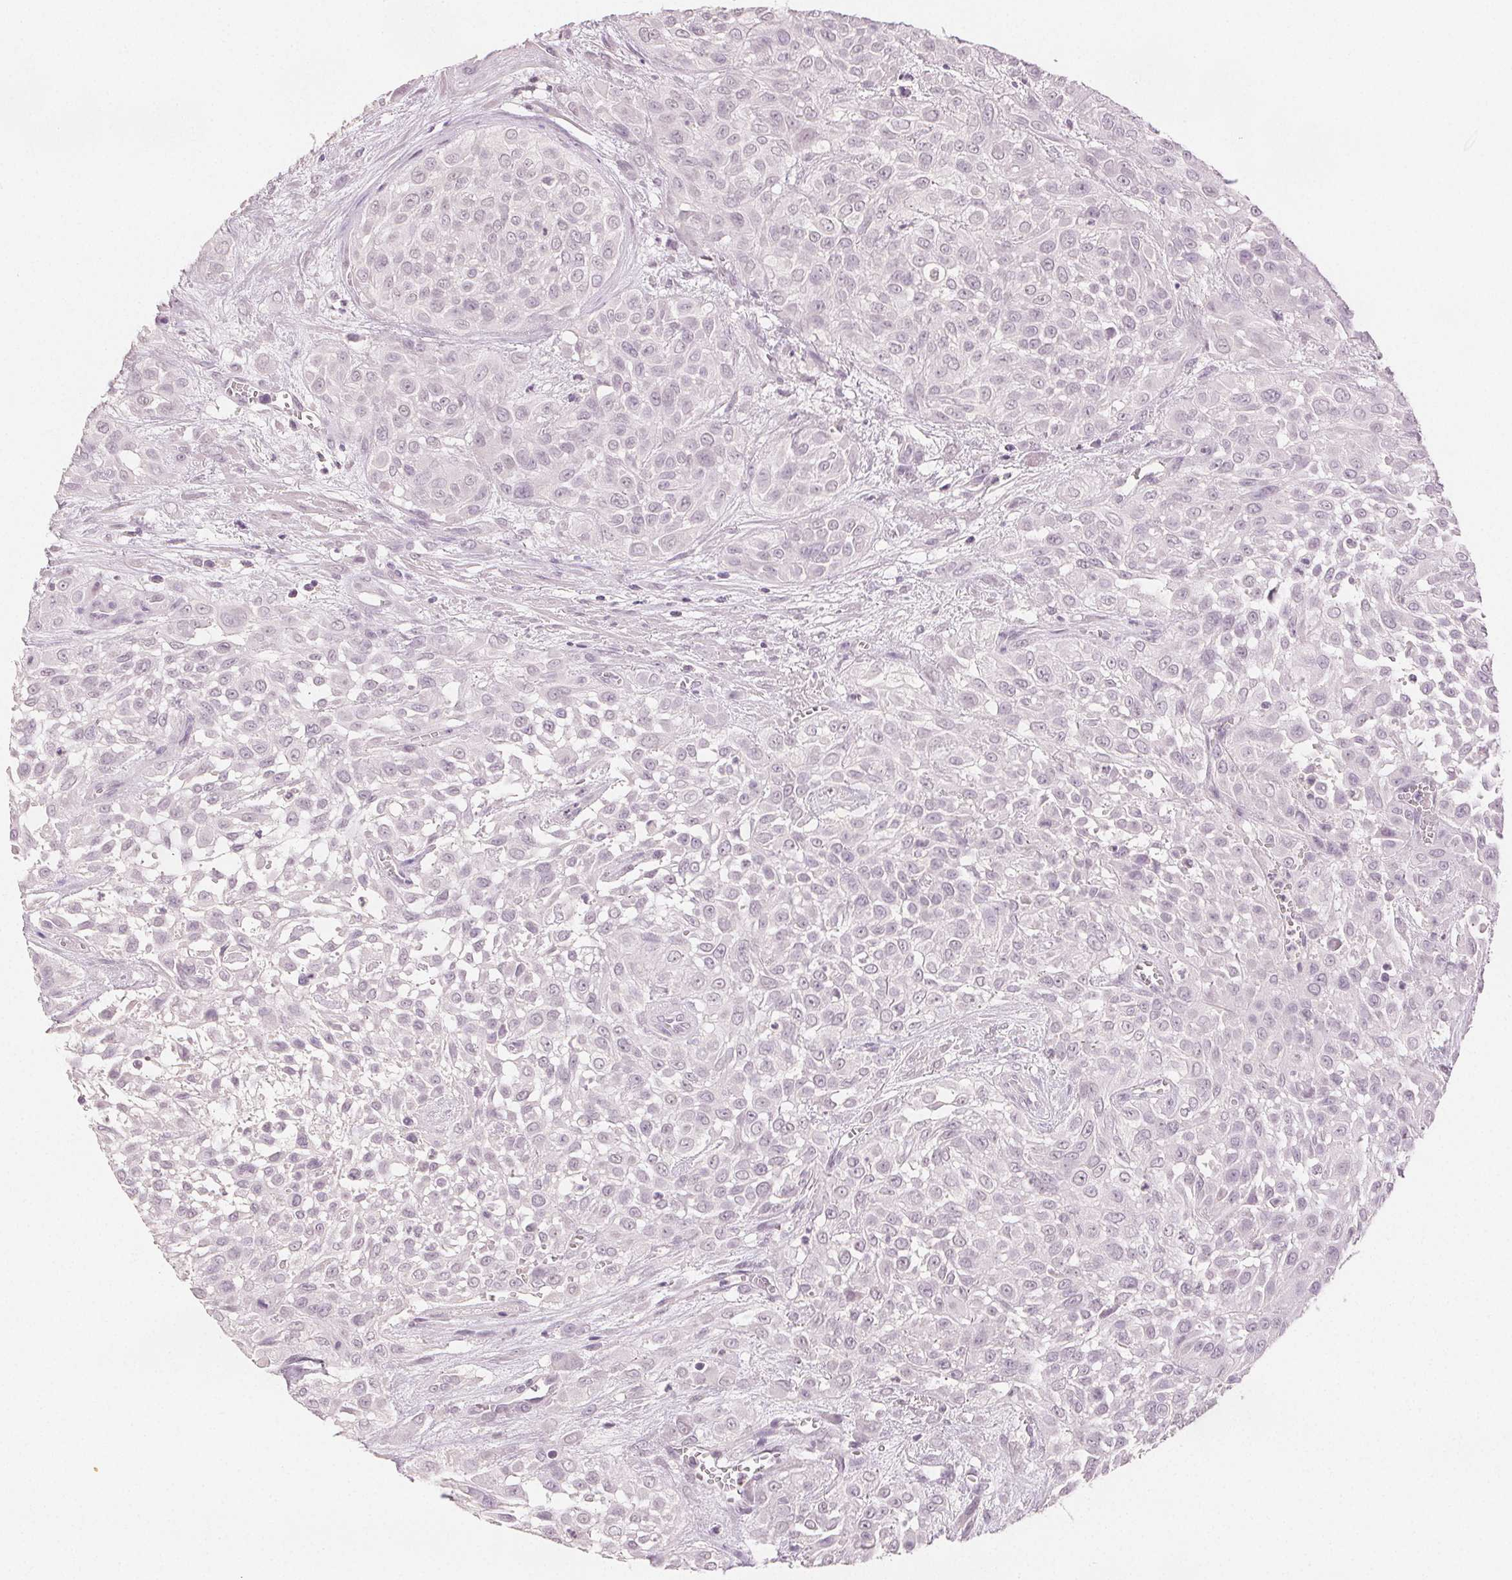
{"staining": {"intensity": "negative", "quantity": "none", "location": "none"}, "tissue": "urothelial cancer", "cell_type": "Tumor cells", "image_type": "cancer", "snomed": [{"axis": "morphology", "description": "Urothelial carcinoma, High grade"}, {"axis": "topography", "description": "Urinary bladder"}], "caption": "Urothelial carcinoma (high-grade) was stained to show a protein in brown. There is no significant positivity in tumor cells.", "gene": "SCGN", "patient": {"sex": "male", "age": 57}}